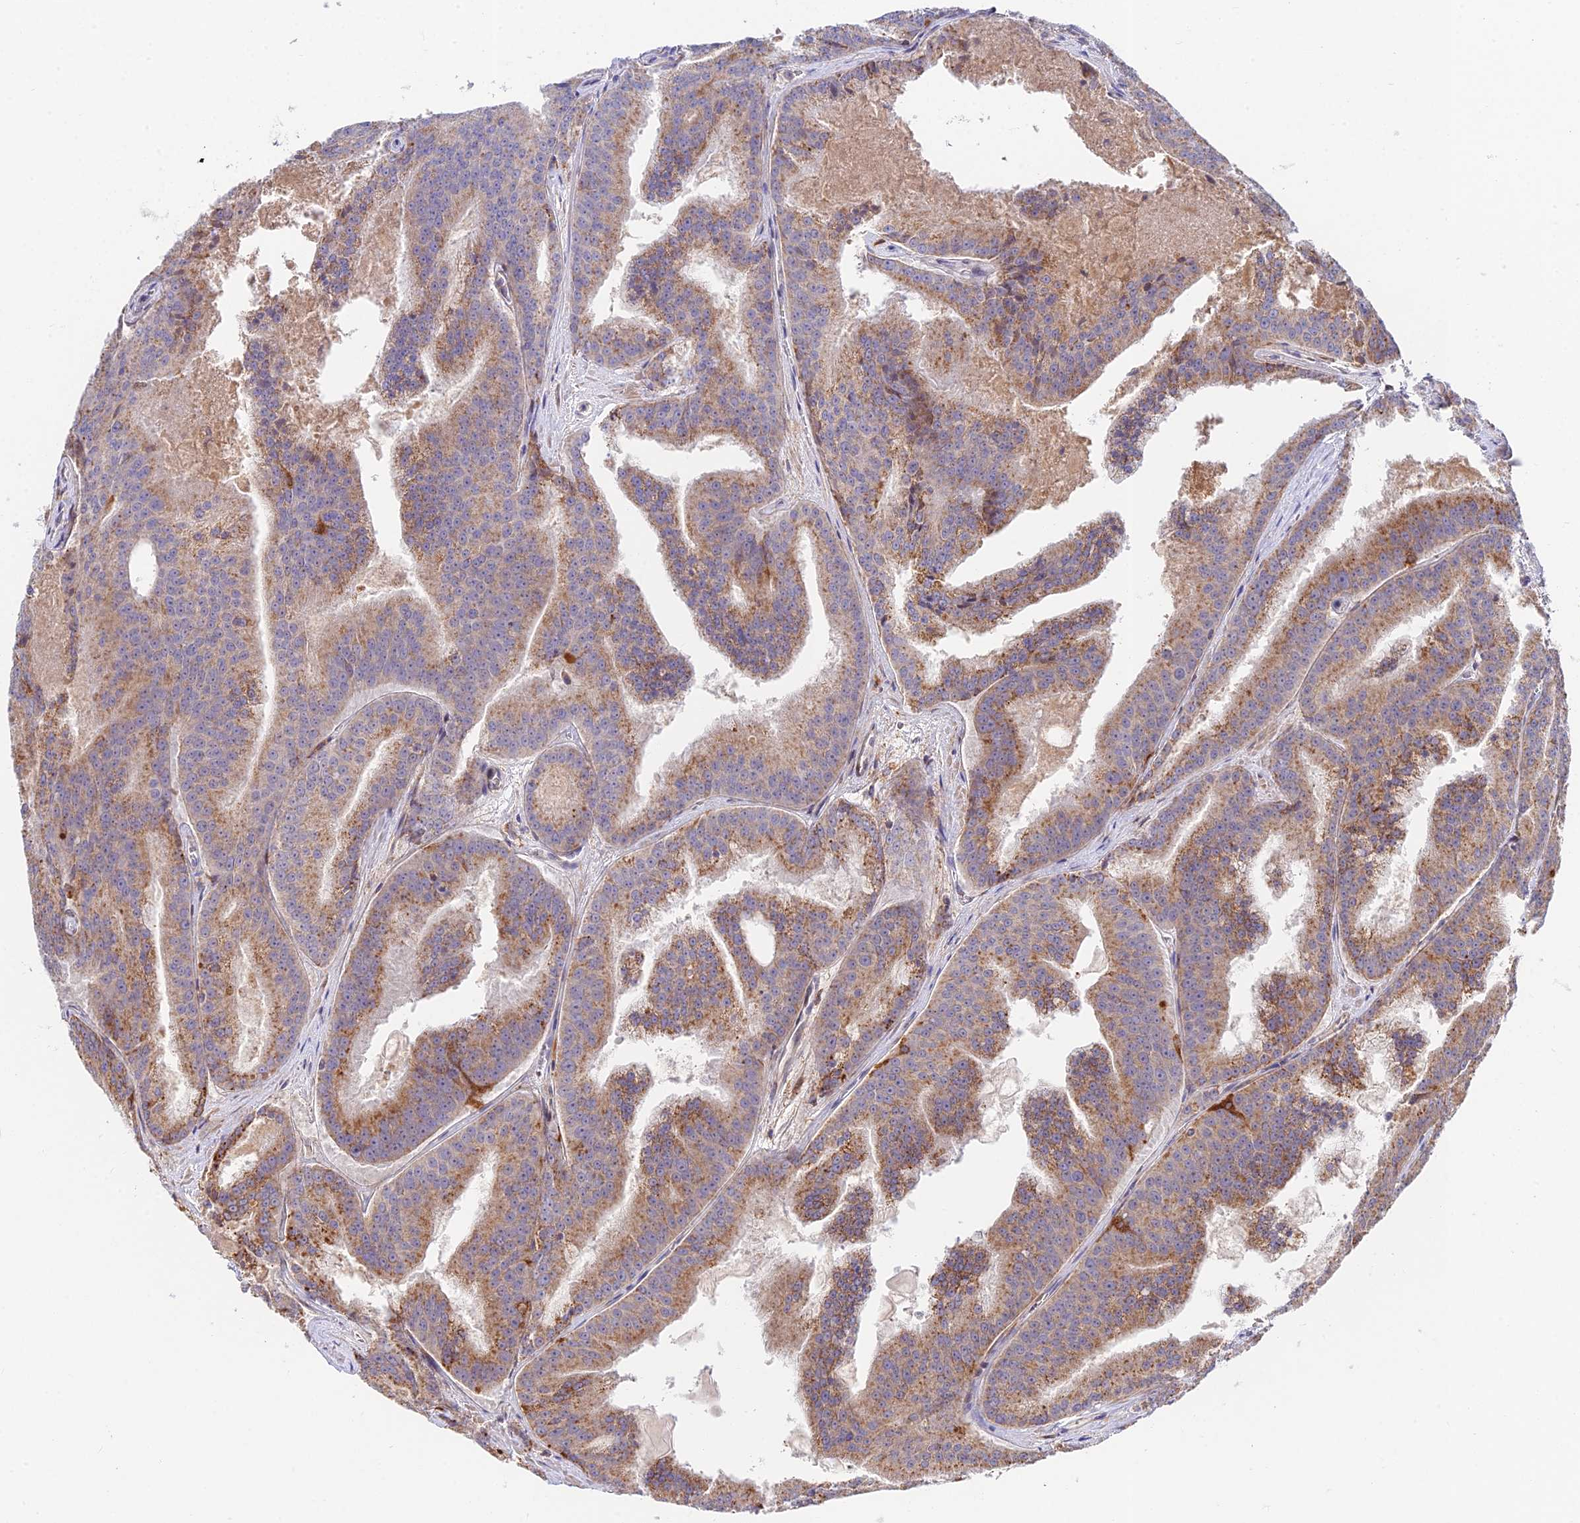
{"staining": {"intensity": "moderate", "quantity": "25%-75%", "location": "cytoplasmic/membranous"}, "tissue": "prostate cancer", "cell_type": "Tumor cells", "image_type": "cancer", "snomed": [{"axis": "morphology", "description": "Adenocarcinoma, High grade"}, {"axis": "topography", "description": "Prostate"}], "caption": "Prostate cancer (adenocarcinoma (high-grade)) stained for a protein reveals moderate cytoplasmic/membranous positivity in tumor cells.", "gene": "FUOM", "patient": {"sex": "male", "age": 61}}